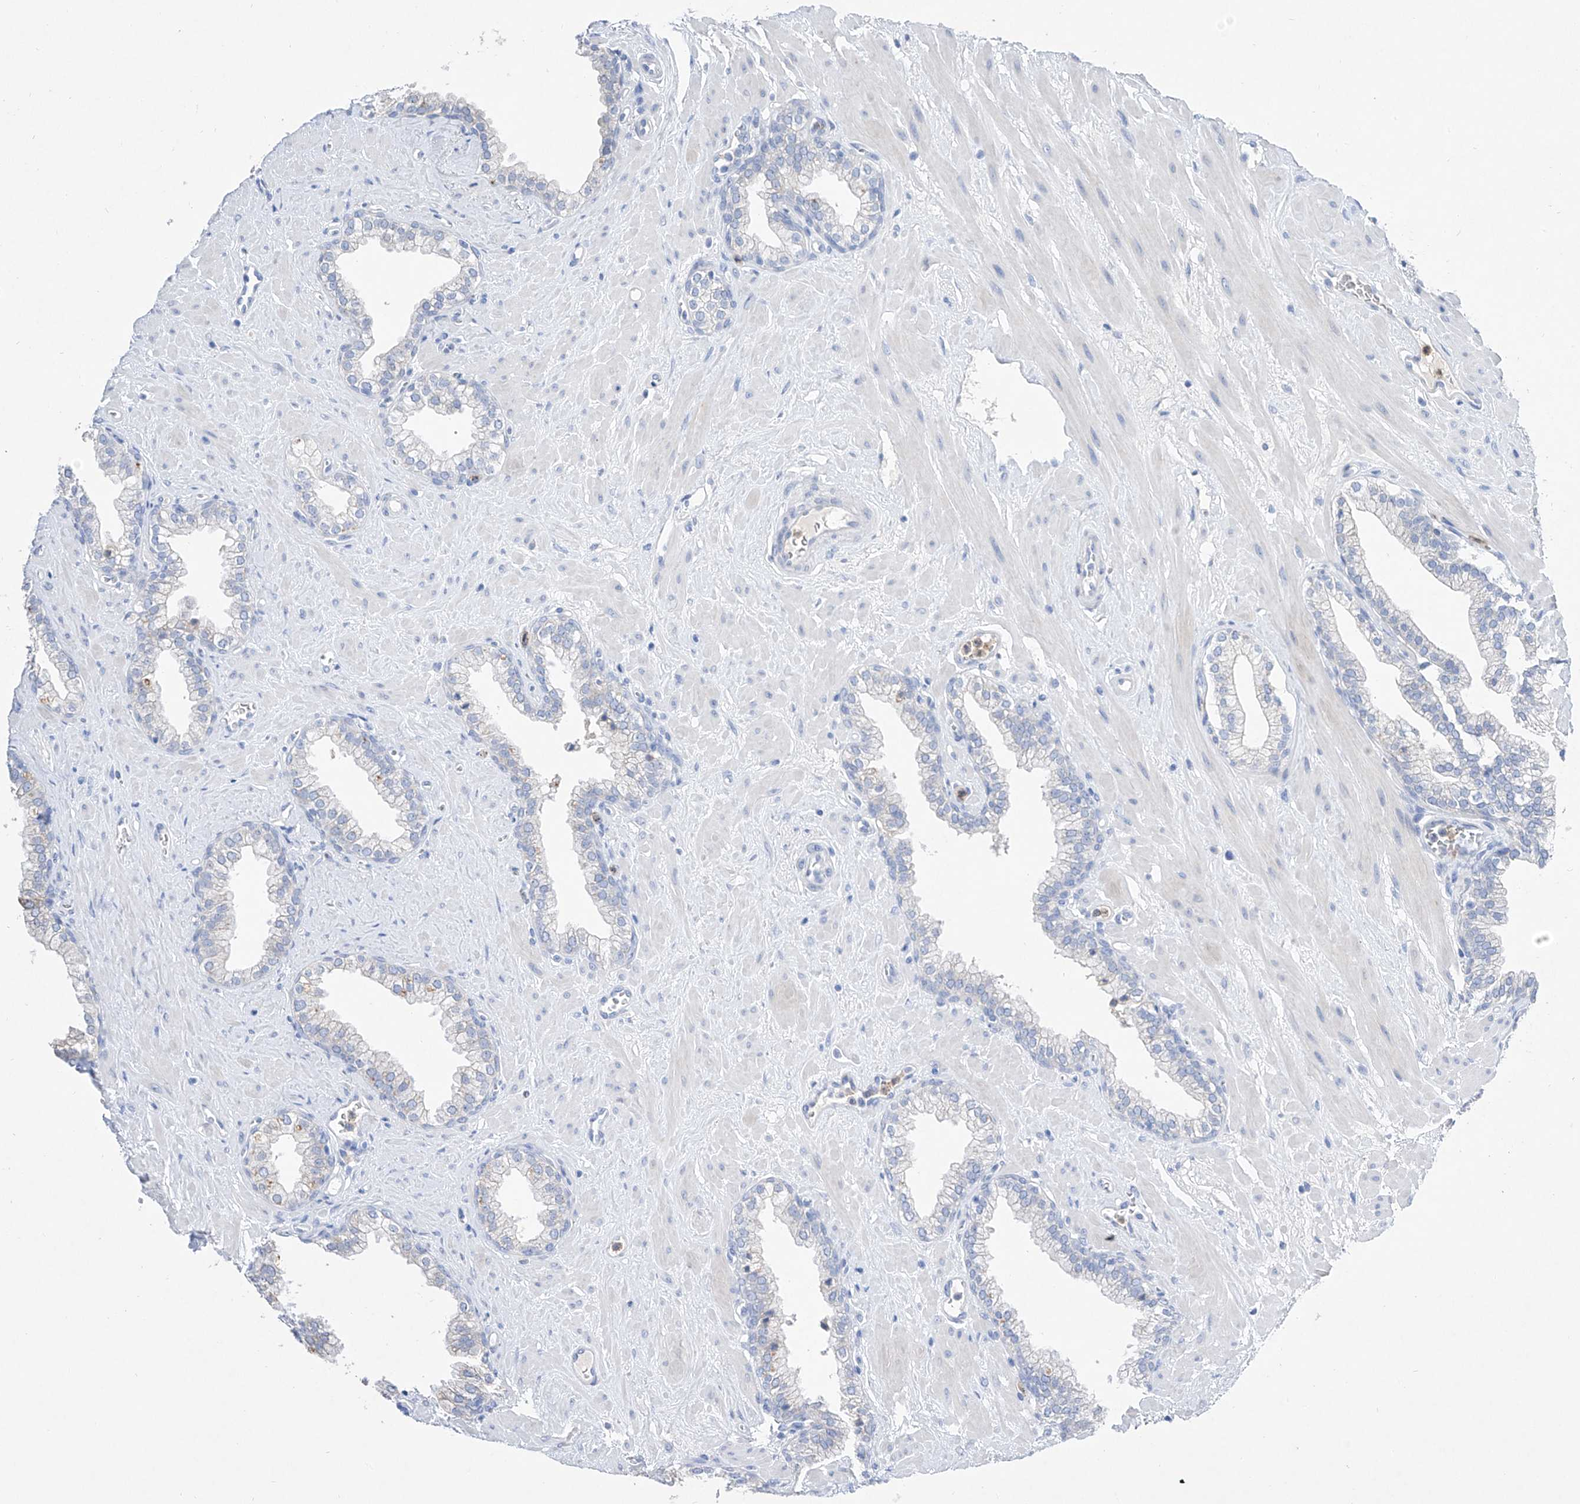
{"staining": {"intensity": "negative", "quantity": "none", "location": "none"}, "tissue": "prostate", "cell_type": "Glandular cells", "image_type": "normal", "snomed": [{"axis": "morphology", "description": "Normal tissue, NOS"}, {"axis": "morphology", "description": "Urothelial carcinoma, Low grade"}, {"axis": "topography", "description": "Urinary bladder"}, {"axis": "topography", "description": "Prostate"}], "caption": "Benign prostate was stained to show a protein in brown. There is no significant staining in glandular cells. (DAB immunohistochemistry with hematoxylin counter stain).", "gene": "TM7SF2", "patient": {"sex": "male", "age": 60}}